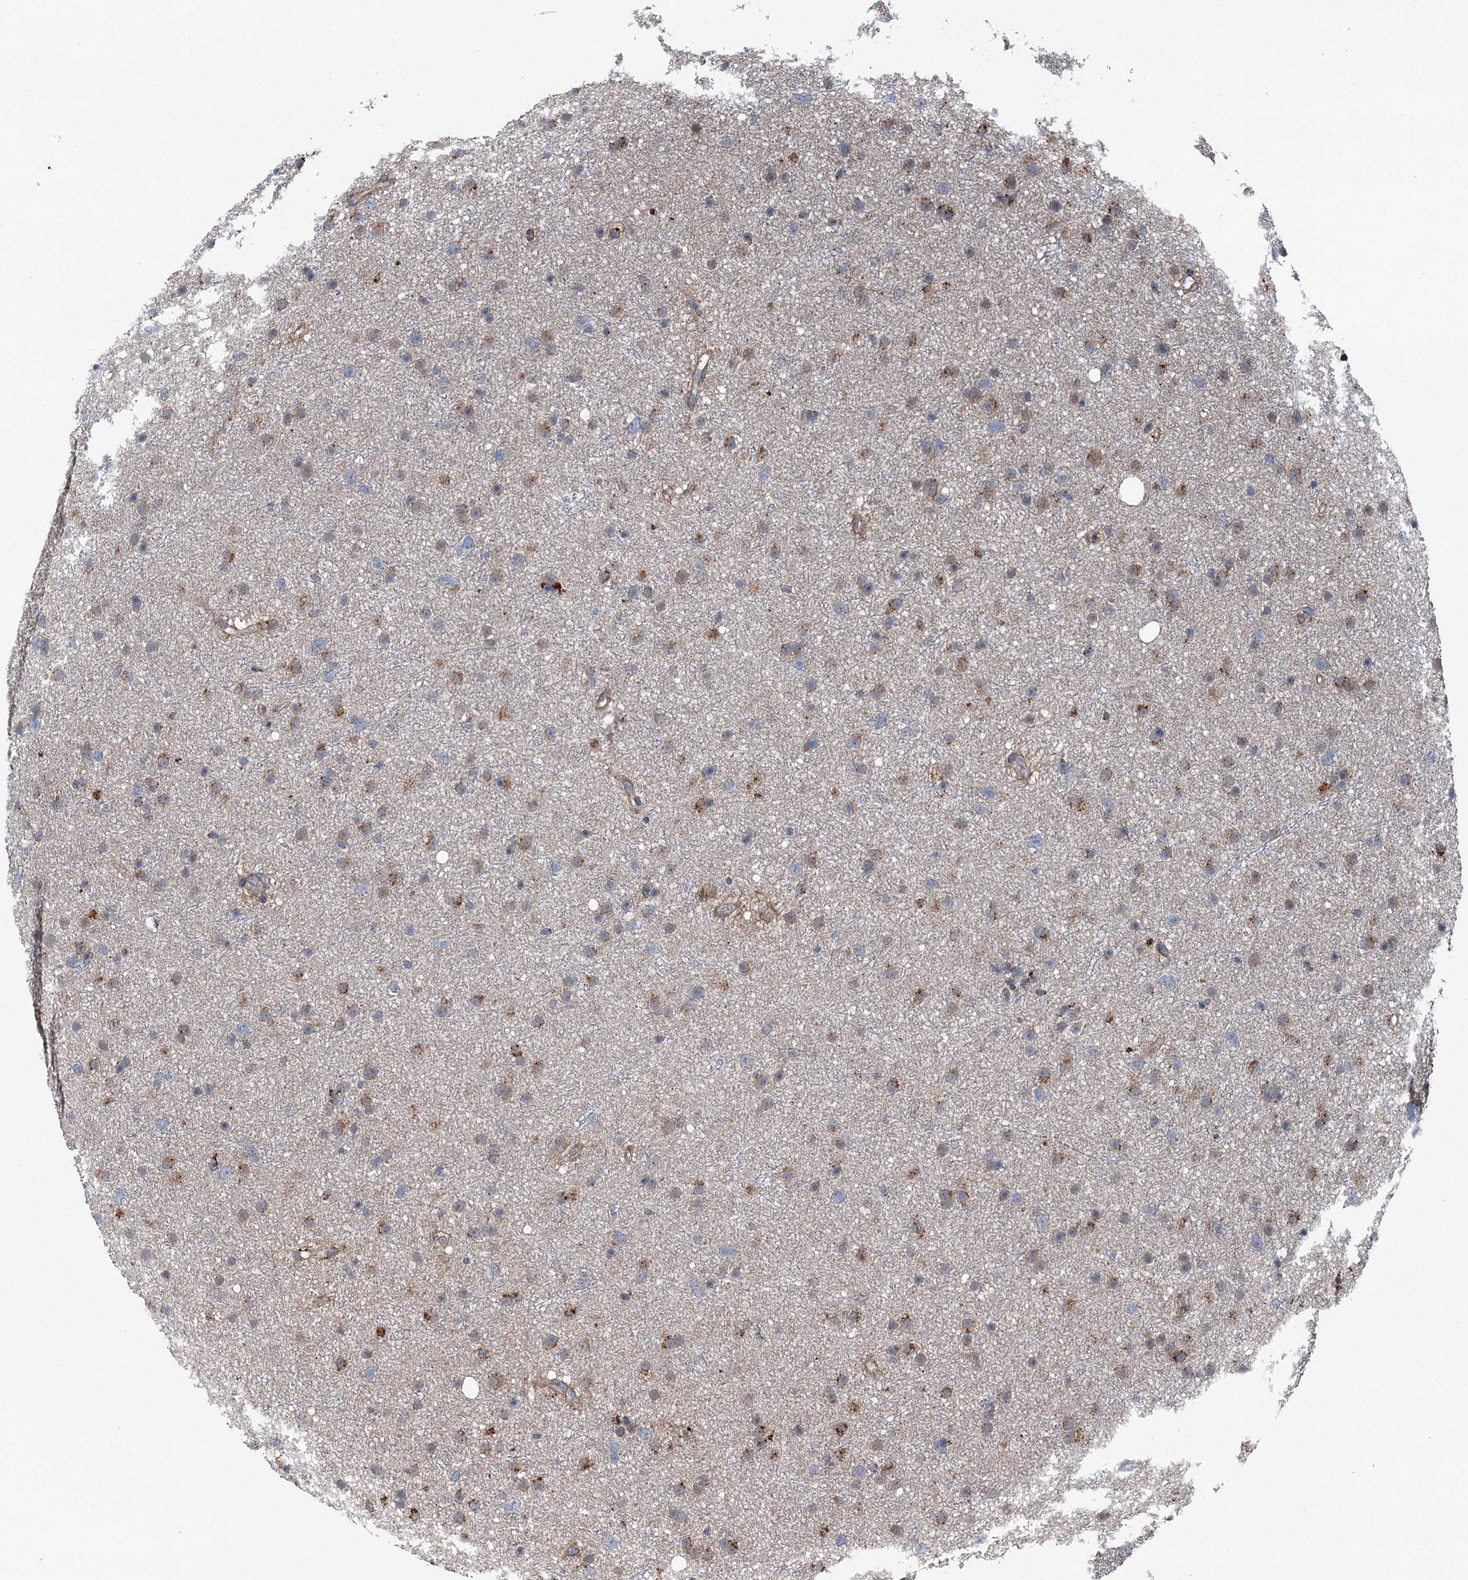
{"staining": {"intensity": "moderate", "quantity": "25%-75%", "location": "cytoplasmic/membranous"}, "tissue": "glioma", "cell_type": "Tumor cells", "image_type": "cancer", "snomed": [{"axis": "morphology", "description": "Glioma, malignant, Low grade"}, {"axis": "topography", "description": "Cerebral cortex"}], "caption": "Glioma was stained to show a protein in brown. There is medium levels of moderate cytoplasmic/membranous staining in approximately 25%-75% of tumor cells.", "gene": "POLR1D", "patient": {"sex": "female", "age": 39}}